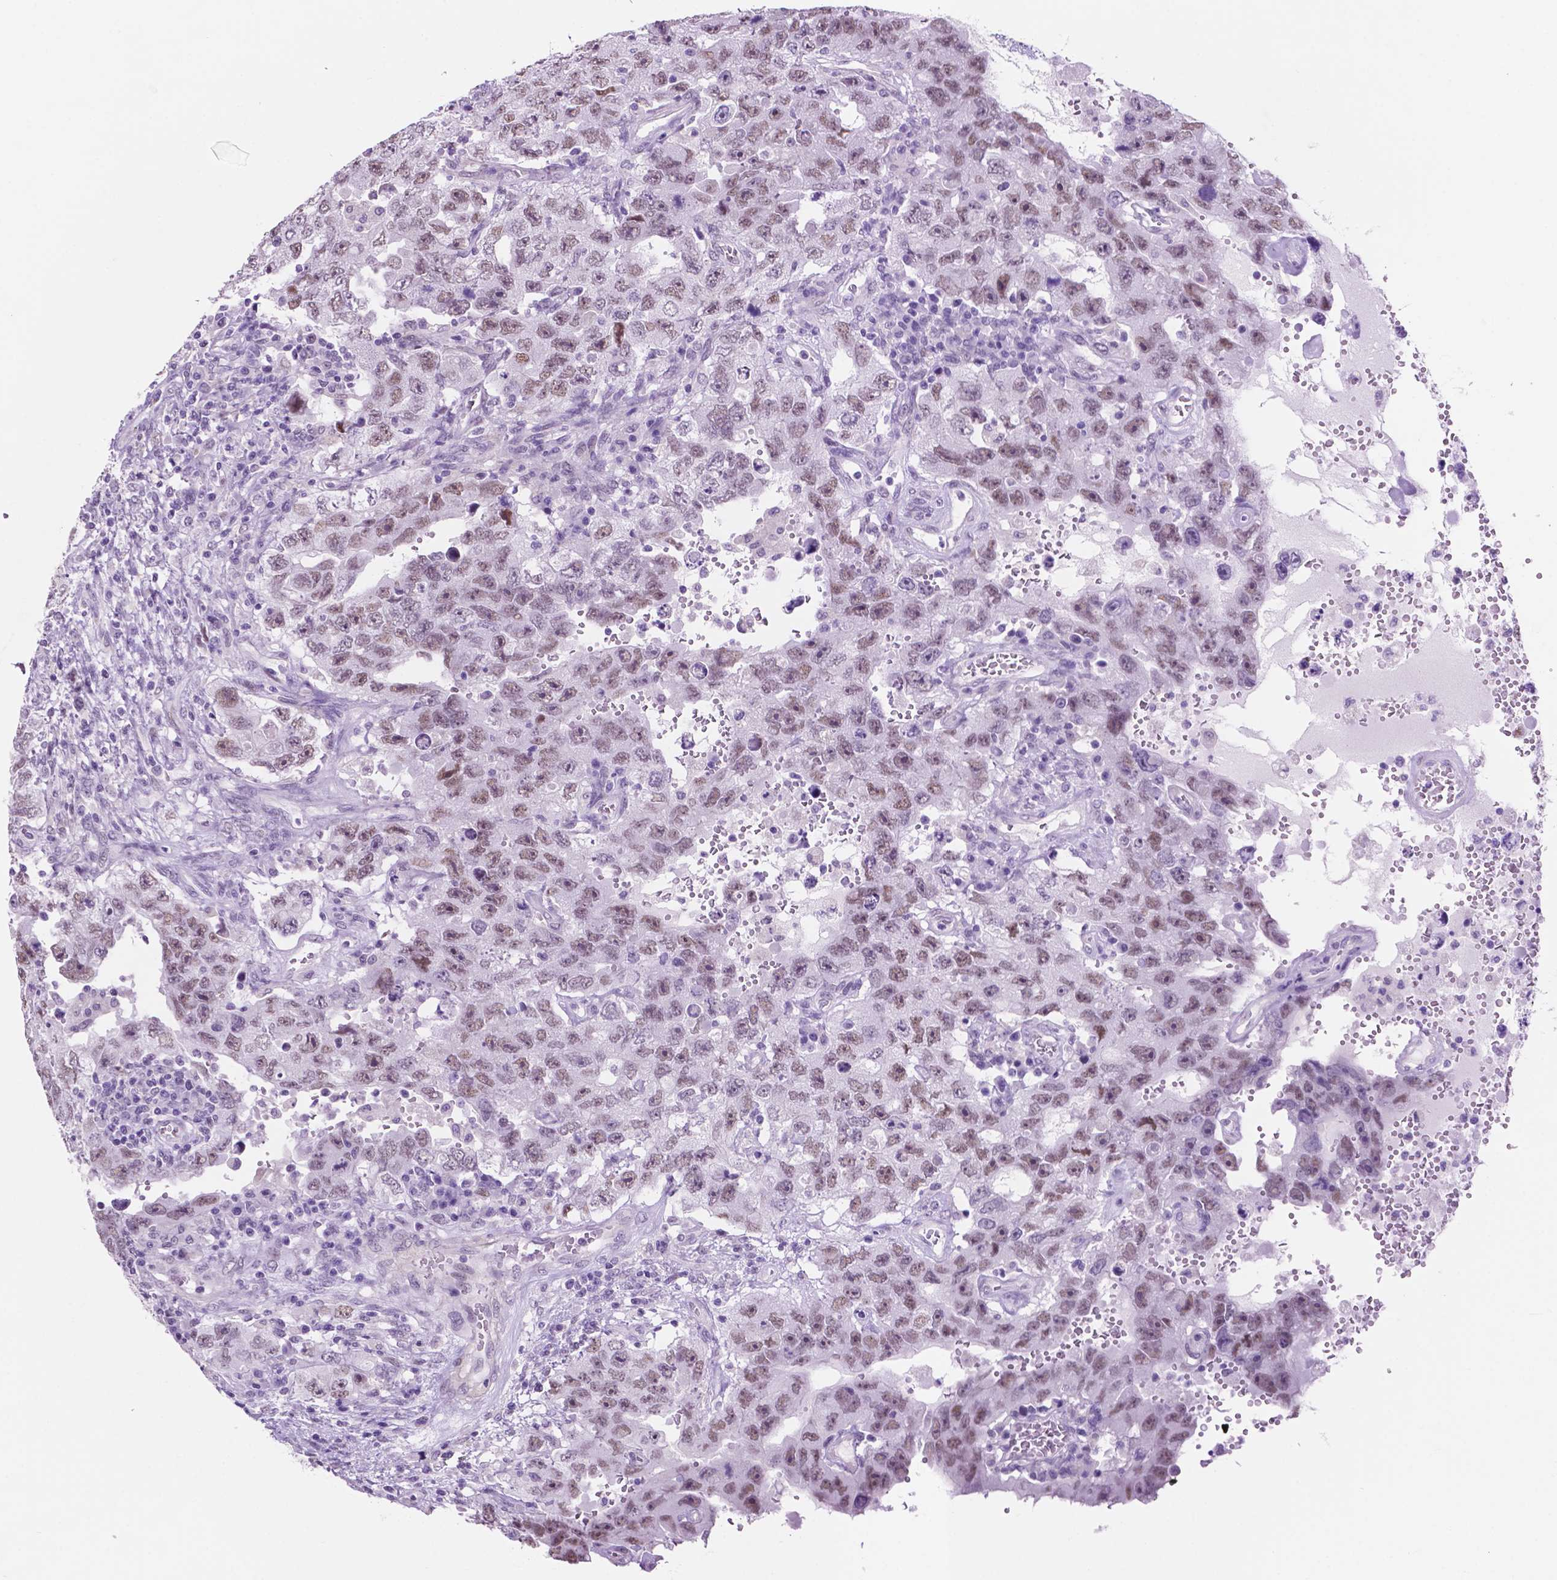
{"staining": {"intensity": "weak", "quantity": ">75%", "location": "cytoplasmic/membranous,nuclear"}, "tissue": "testis cancer", "cell_type": "Tumor cells", "image_type": "cancer", "snomed": [{"axis": "morphology", "description": "Carcinoma, Embryonal, NOS"}, {"axis": "topography", "description": "Testis"}], "caption": "Tumor cells reveal low levels of weak cytoplasmic/membranous and nuclear positivity in approximately >75% of cells in testis cancer (embryonal carcinoma). (DAB (3,3'-diaminobenzidine) = brown stain, brightfield microscopy at high magnification).", "gene": "ACY3", "patient": {"sex": "male", "age": 26}}